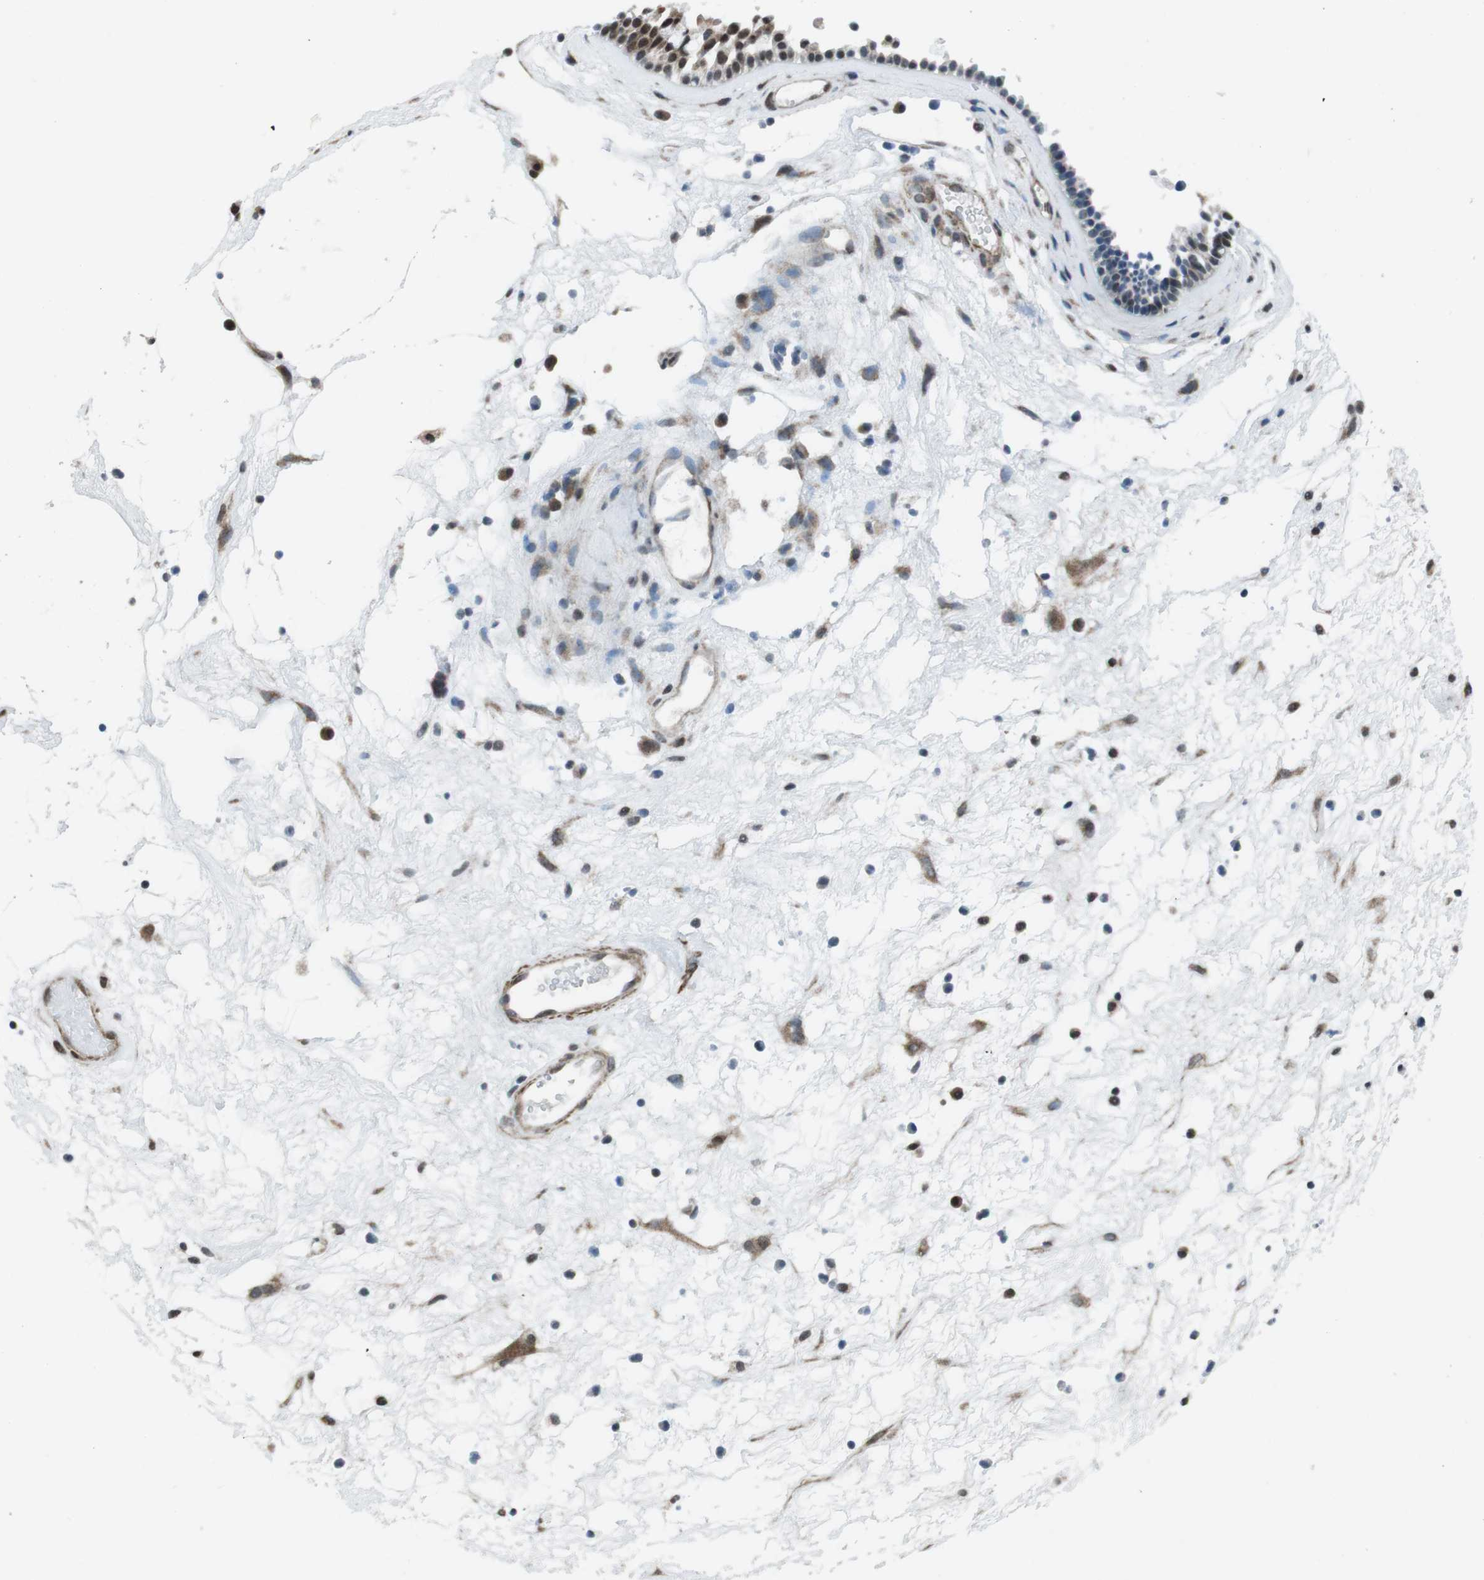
{"staining": {"intensity": "moderate", "quantity": ">75%", "location": "cytoplasmic/membranous,nuclear"}, "tissue": "nasopharynx", "cell_type": "Respiratory epithelial cells", "image_type": "normal", "snomed": [{"axis": "morphology", "description": "Normal tissue, NOS"}, {"axis": "morphology", "description": "Inflammation, NOS"}, {"axis": "topography", "description": "Nasopharynx"}], "caption": "Protein expression analysis of benign human nasopharynx reveals moderate cytoplasmic/membranous,nuclear positivity in approximately >75% of respiratory epithelial cells.", "gene": "PBRM1", "patient": {"sex": "male", "age": 48}}